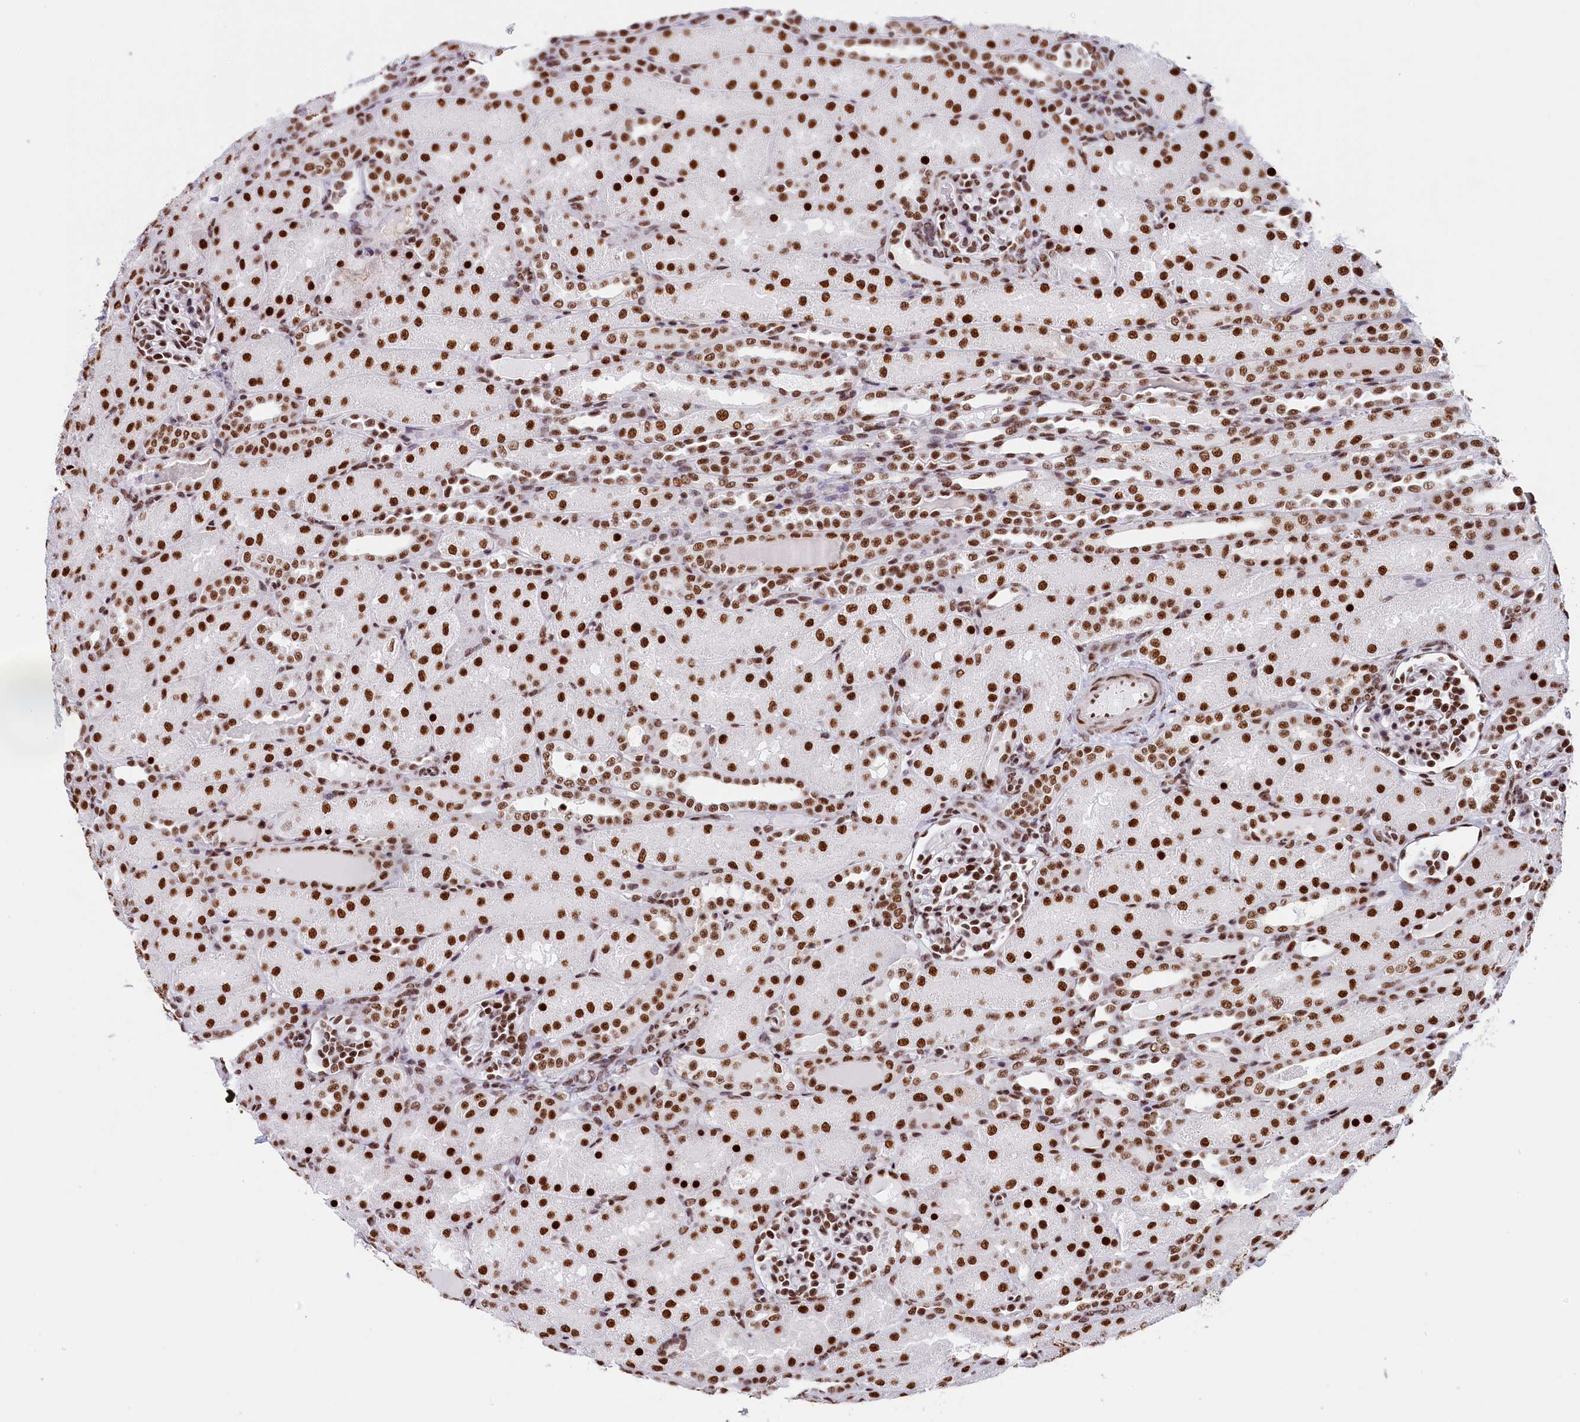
{"staining": {"intensity": "strong", "quantity": ">75%", "location": "nuclear"}, "tissue": "kidney", "cell_type": "Cells in glomeruli", "image_type": "normal", "snomed": [{"axis": "morphology", "description": "Normal tissue, NOS"}, {"axis": "topography", "description": "Kidney"}], "caption": "Approximately >75% of cells in glomeruli in benign kidney display strong nuclear protein positivity as visualized by brown immunohistochemical staining.", "gene": "SNRNP70", "patient": {"sex": "male", "age": 1}}